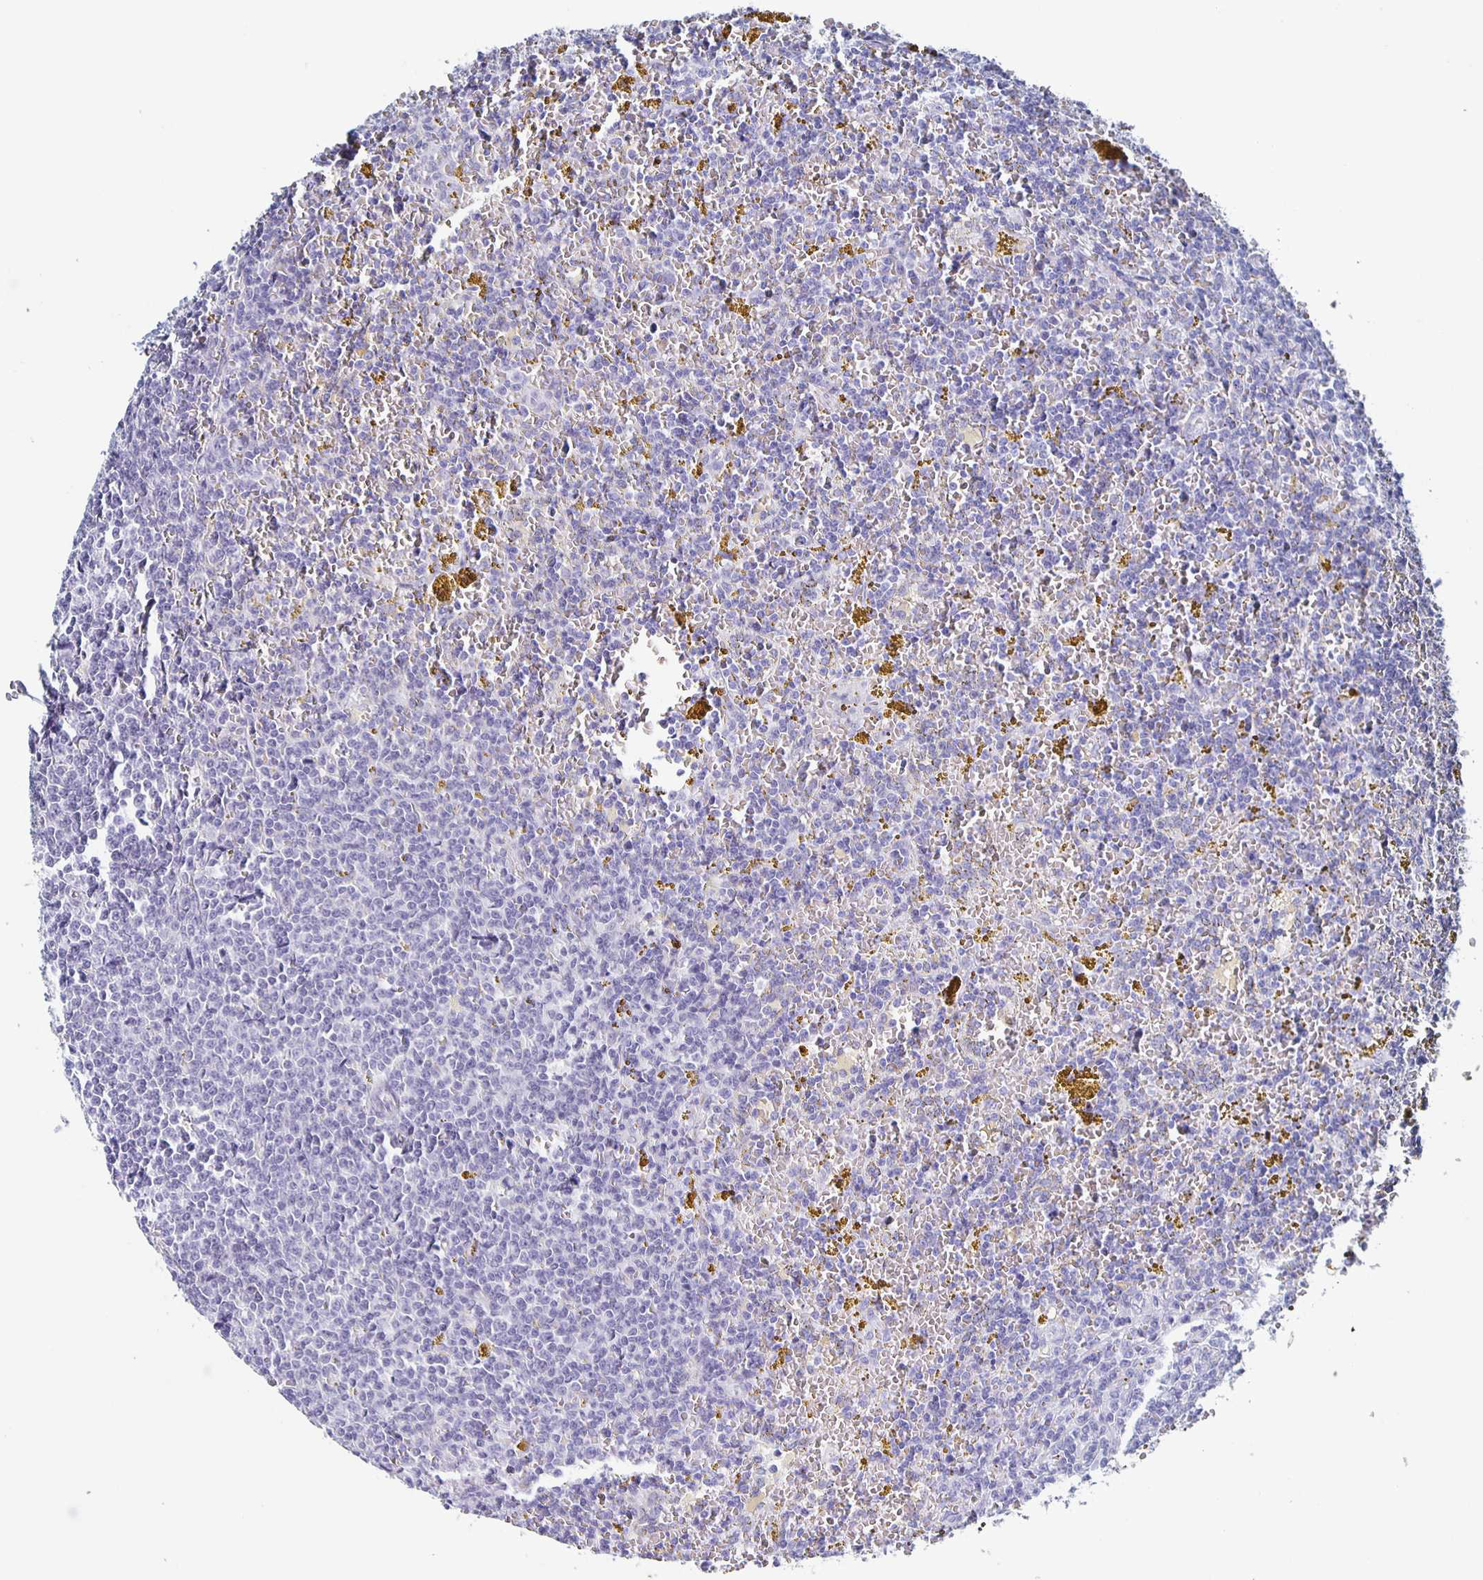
{"staining": {"intensity": "negative", "quantity": "none", "location": "none"}, "tissue": "lymphoma", "cell_type": "Tumor cells", "image_type": "cancer", "snomed": [{"axis": "morphology", "description": "Malignant lymphoma, non-Hodgkin's type, Low grade"}, {"axis": "topography", "description": "Spleen"}, {"axis": "topography", "description": "Lymph node"}], "caption": "Tumor cells are negative for protein expression in human lymphoma.", "gene": "CCDC17", "patient": {"sex": "female", "age": 66}}